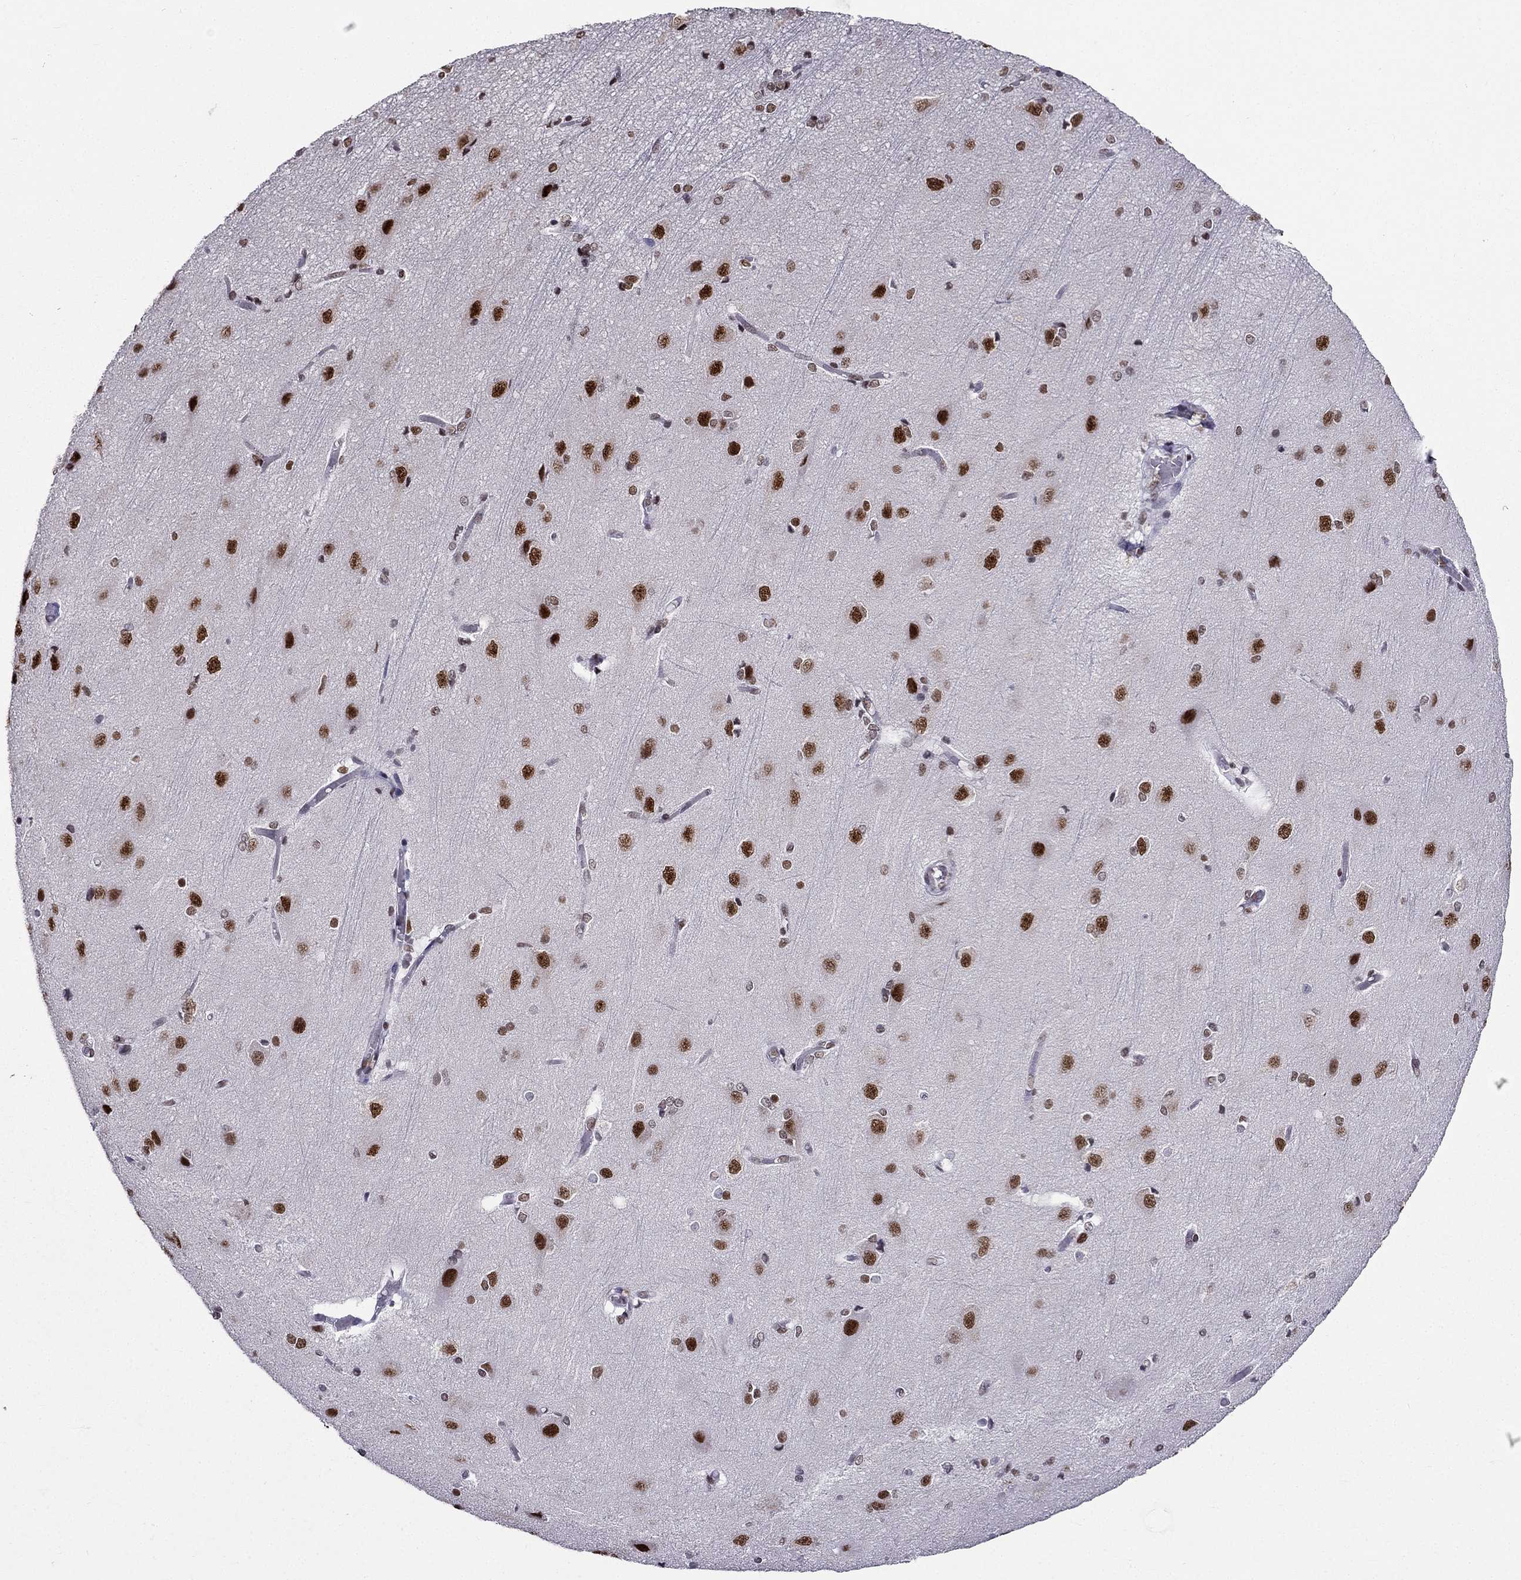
{"staining": {"intensity": "negative", "quantity": "none", "location": "none"}, "tissue": "cerebral cortex", "cell_type": "Endothelial cells", "image_type": "normal", "snomed": [{"axis": "morphology", "description": "Normal tissue, NOS"}, {"axis": "topography", "description": "Cerebral cortex"}], "caption": "Benign cerebral cortex was stained to show a protein in brown. There is no significant positivity in endothelial cells. The staining is performed using DAB (3,3'-diaminobenzidine) brown chromogen with nuclei counter-stained in using hematoxylin.", "gene": "ZNF420", "patient": {"sex": "male", "age": 37}}